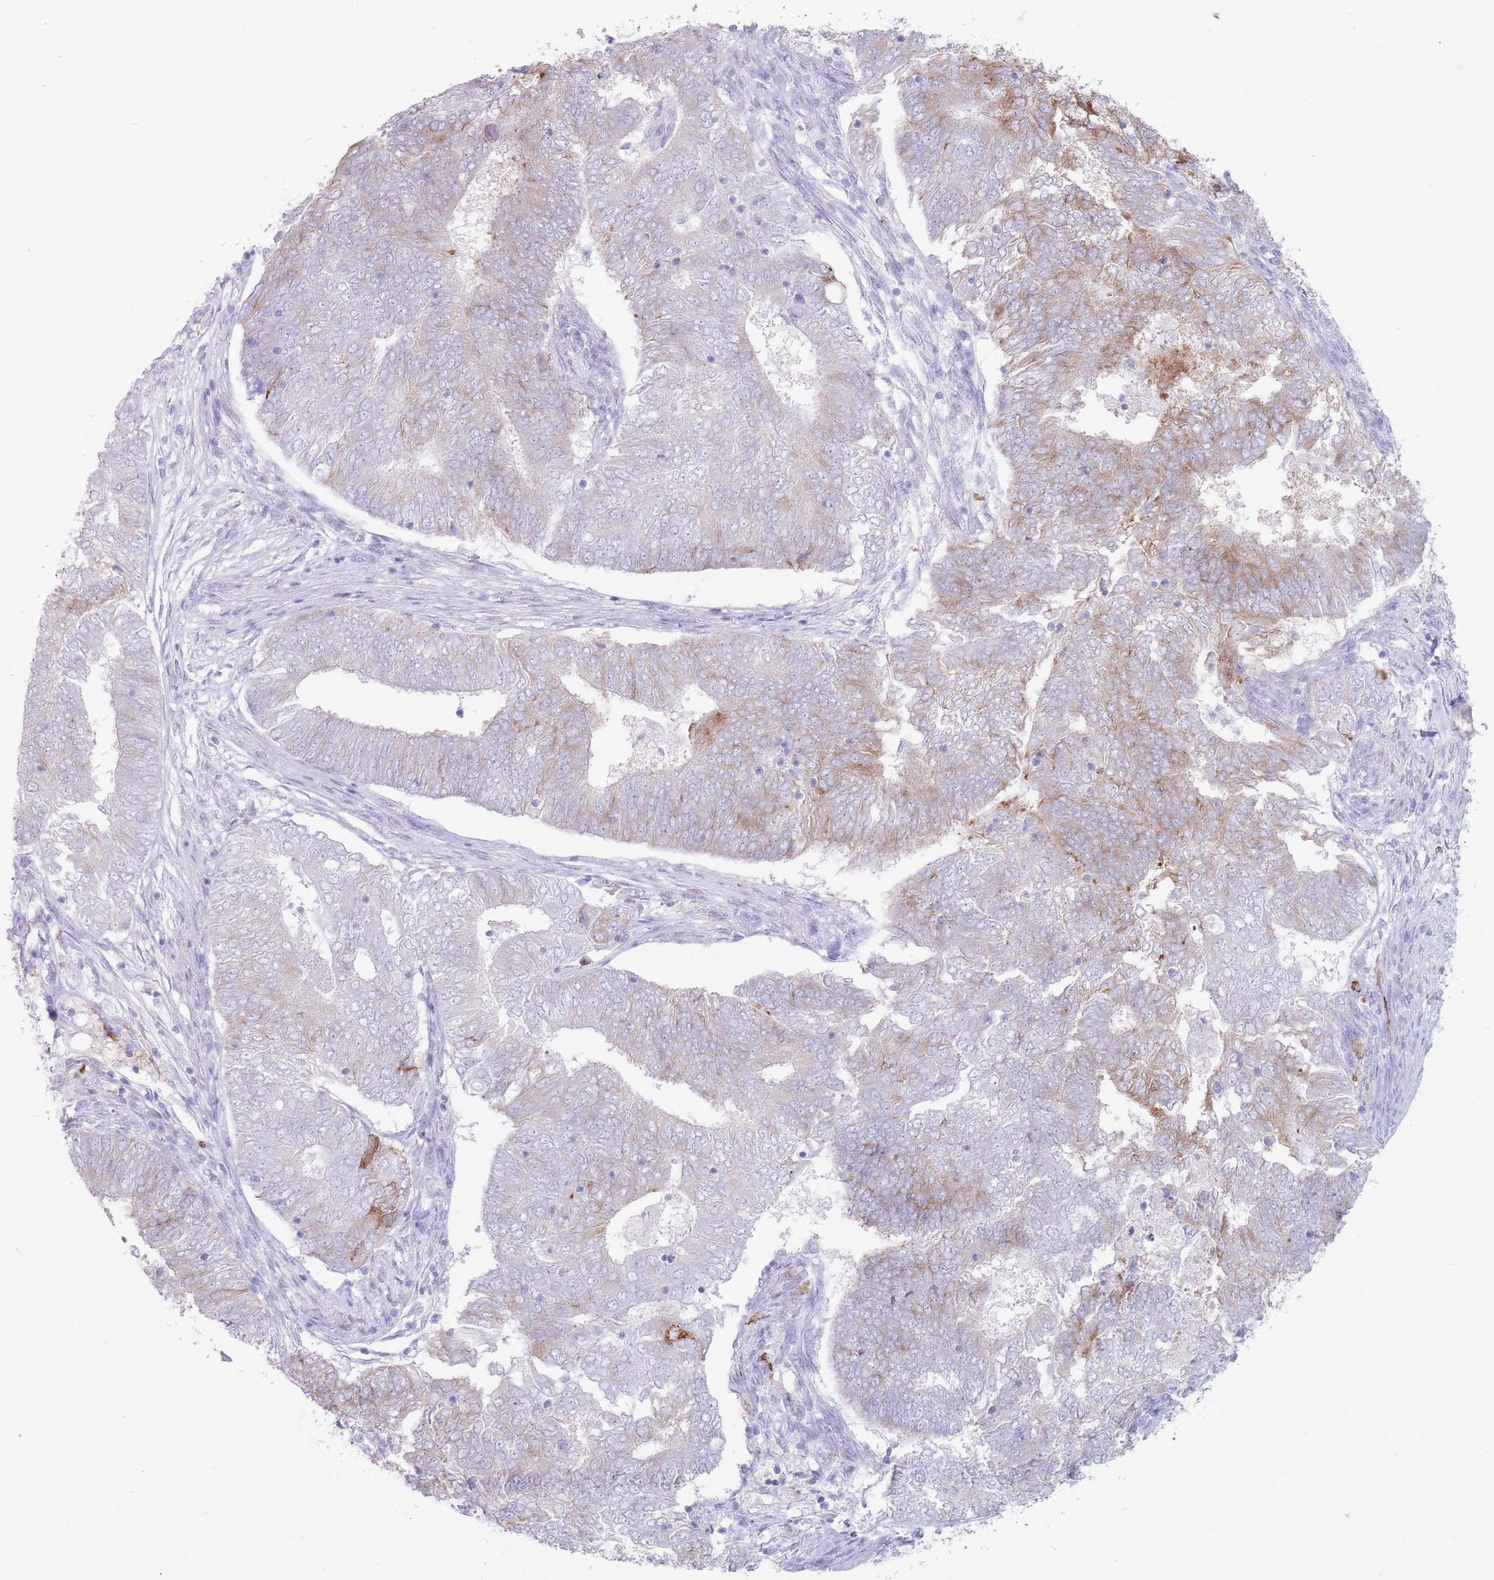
{"staining": {"intensity": "moderate", "quantity": "<25%", "location": "cytoplasmic/membranous"}, "tissue": "endometrial cancer", "cell_type": "Tumor cells", "image_type": "cancer", "snomed": [{"axis": "morphology", "description": "Adenocarcinoma, NOS"}, {"axis": "topography", "description": "Endometrium"}], "caption": "A low amount of moderate cytoplasmic/membranous staining is appreciated in approximately <25% of tumor cells in endometrial cancer (adenocarcinoma) tissue.", "gene": "ST3GAL5", "patient": {"sex": "female", "age": 62}}